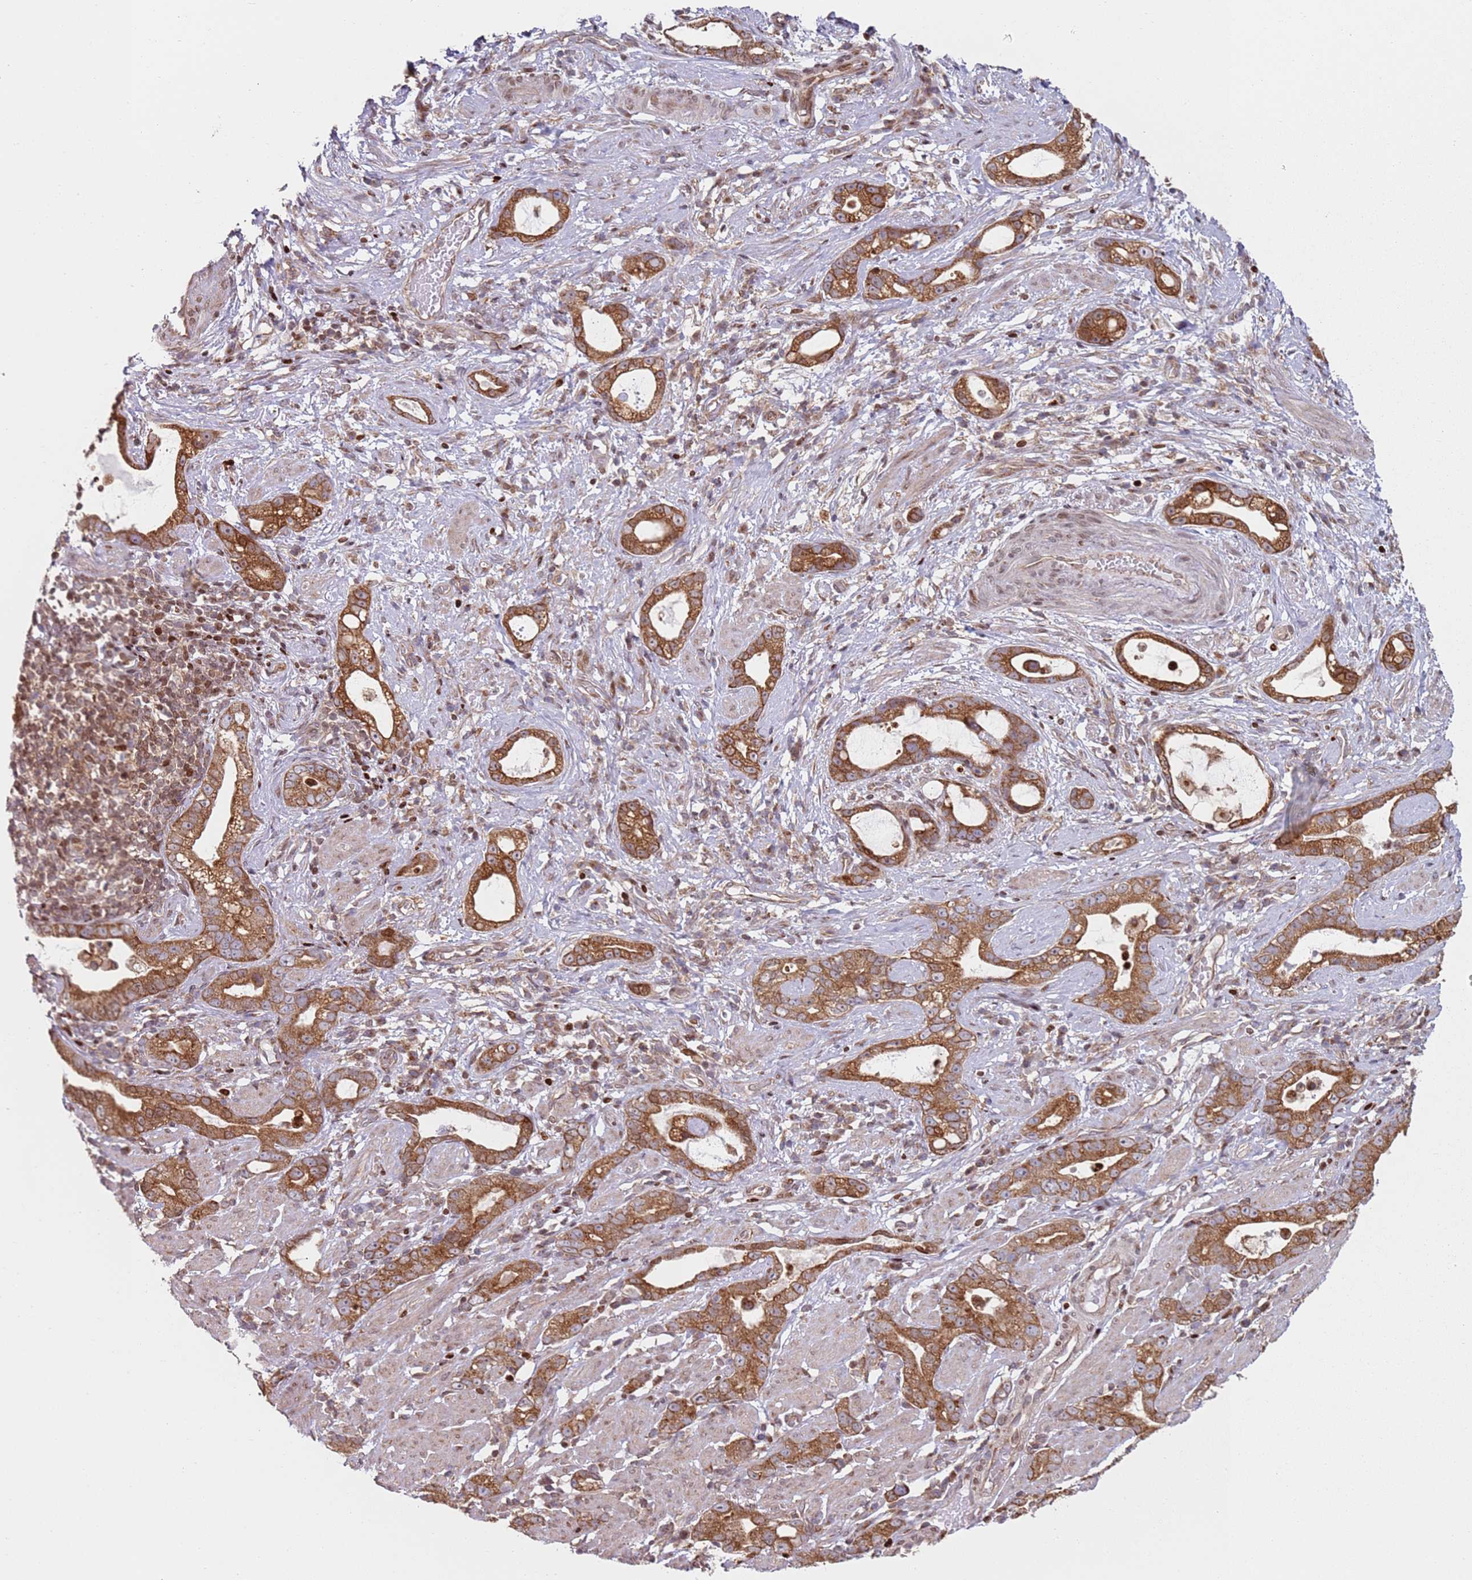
{"staining": {"intensity": "strong", "quantity": ">75%", "location": "cytoplasmic/membranous"}, "tissue": "stomach cancer", "cell_type": "Tumor cells", "image_type": "cancer", "snomed": [{"axis": "morphology", "description": "Adenocarcinoma, NOS"}, {"axis": "topography", "description": "Stomach"}], "caption": "Tumor cells display high levels of strong cytoplasmic/membranous positivity in approximately >75% of cells in stomach adenocarcinoma. The protein is stained brown, and the nuclei are stained in blue (DAB (3,3'-diaminobenzidine) IHC with brightfield microscopy, high magnification).", "gene": "HNRNPLL", "patient": {"sex": "male", "age": 55}}